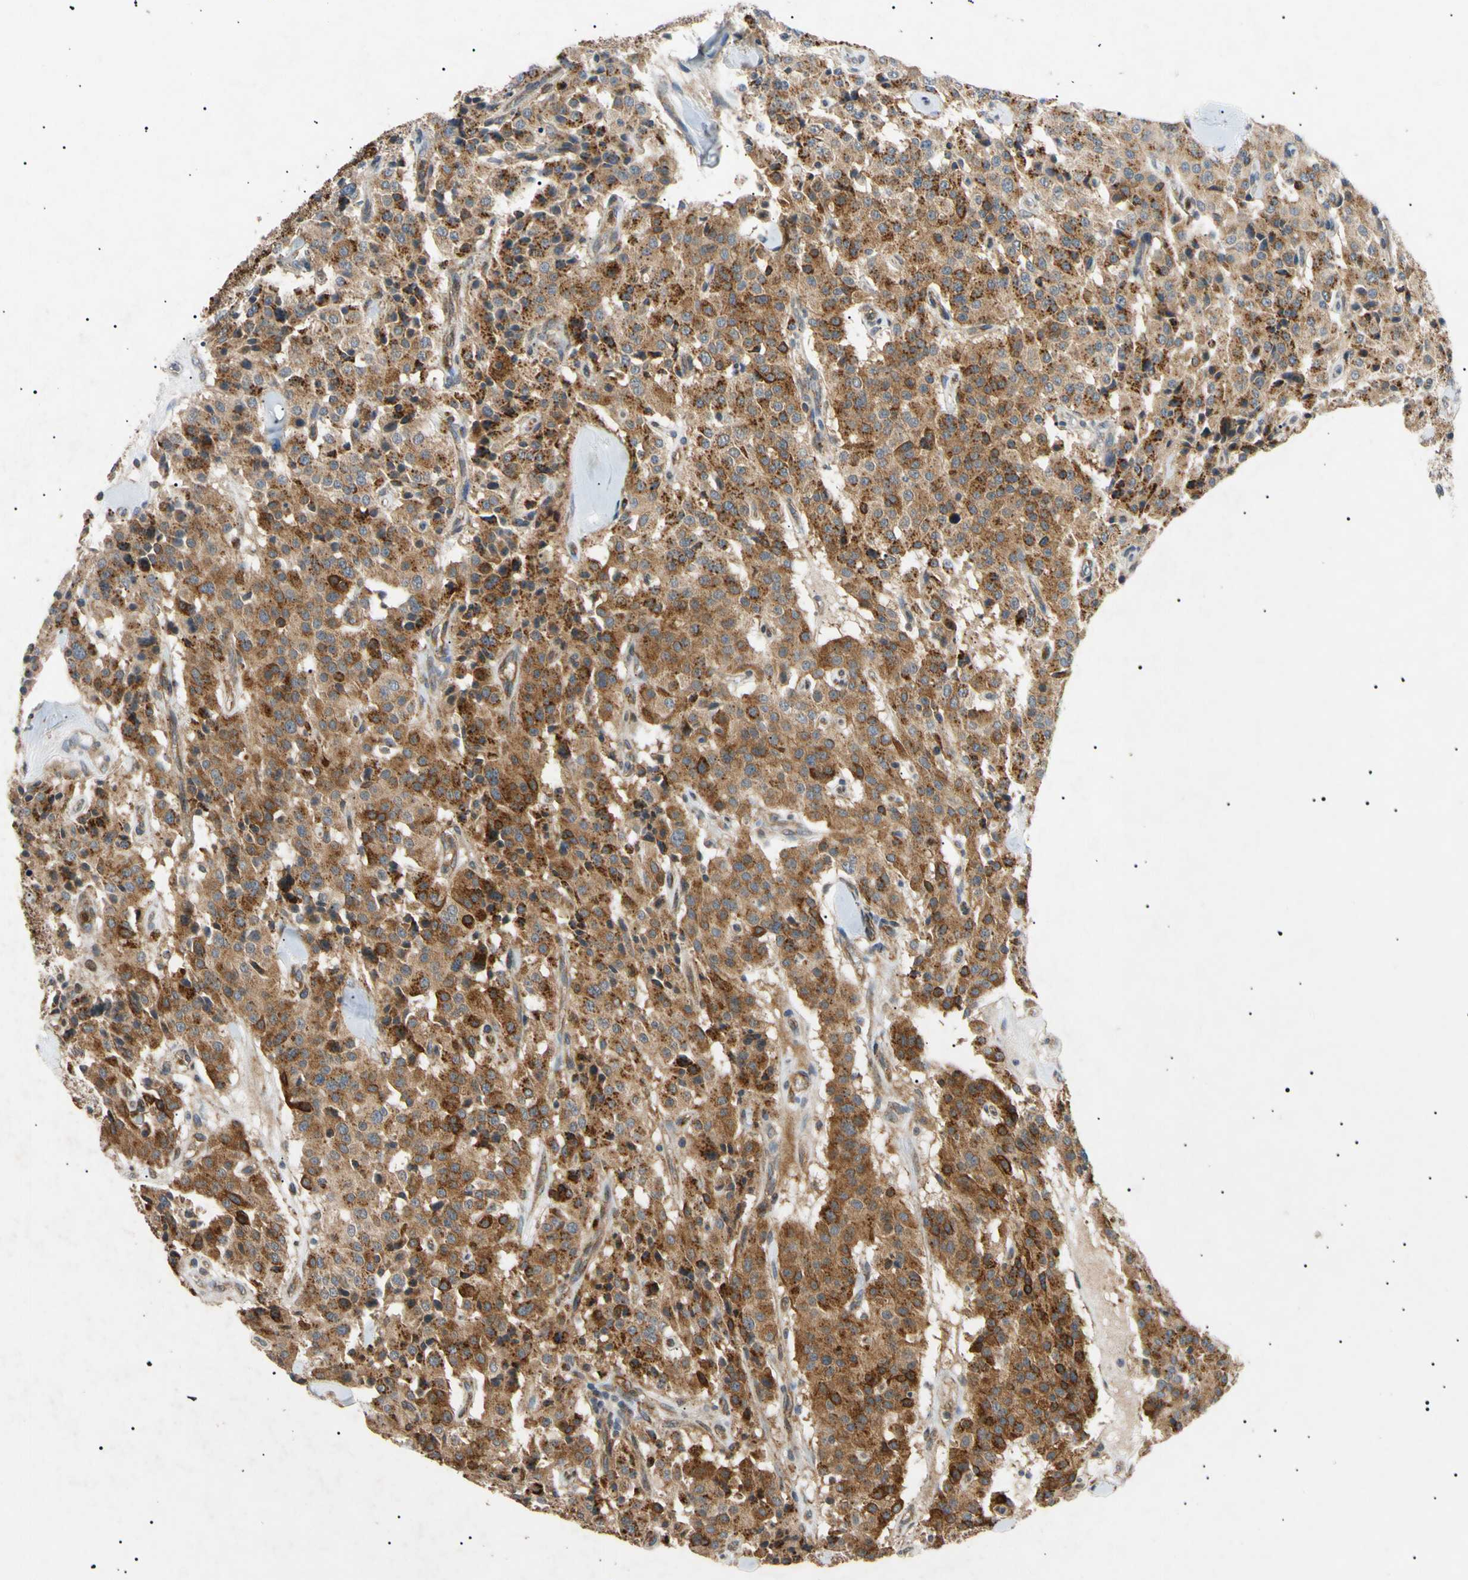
{"staining": {"intensity": "strong", "quantity": "25%-75%", "location": "cytoplasmic/membranous,nuclear"}, "tissue": "carcinoid", "cell_type": "Tumor cells", "image_type": "cancer", "snomed": [{"axis": "morphology", "description": "Carcinoid, malignant, NOS"}, {"axis": "topography", "description": "Lung"}], "caption": "DAB (3,3'-diaminobenzidine) immunohistochemical staining of human carcinoid exhibits strong cytoplasmic/membranous and nuclear protein staining in about 25%-75% of tumor cells.", "gene": "TUBB4A", "patient": {"sex": "male", "age": 30}}